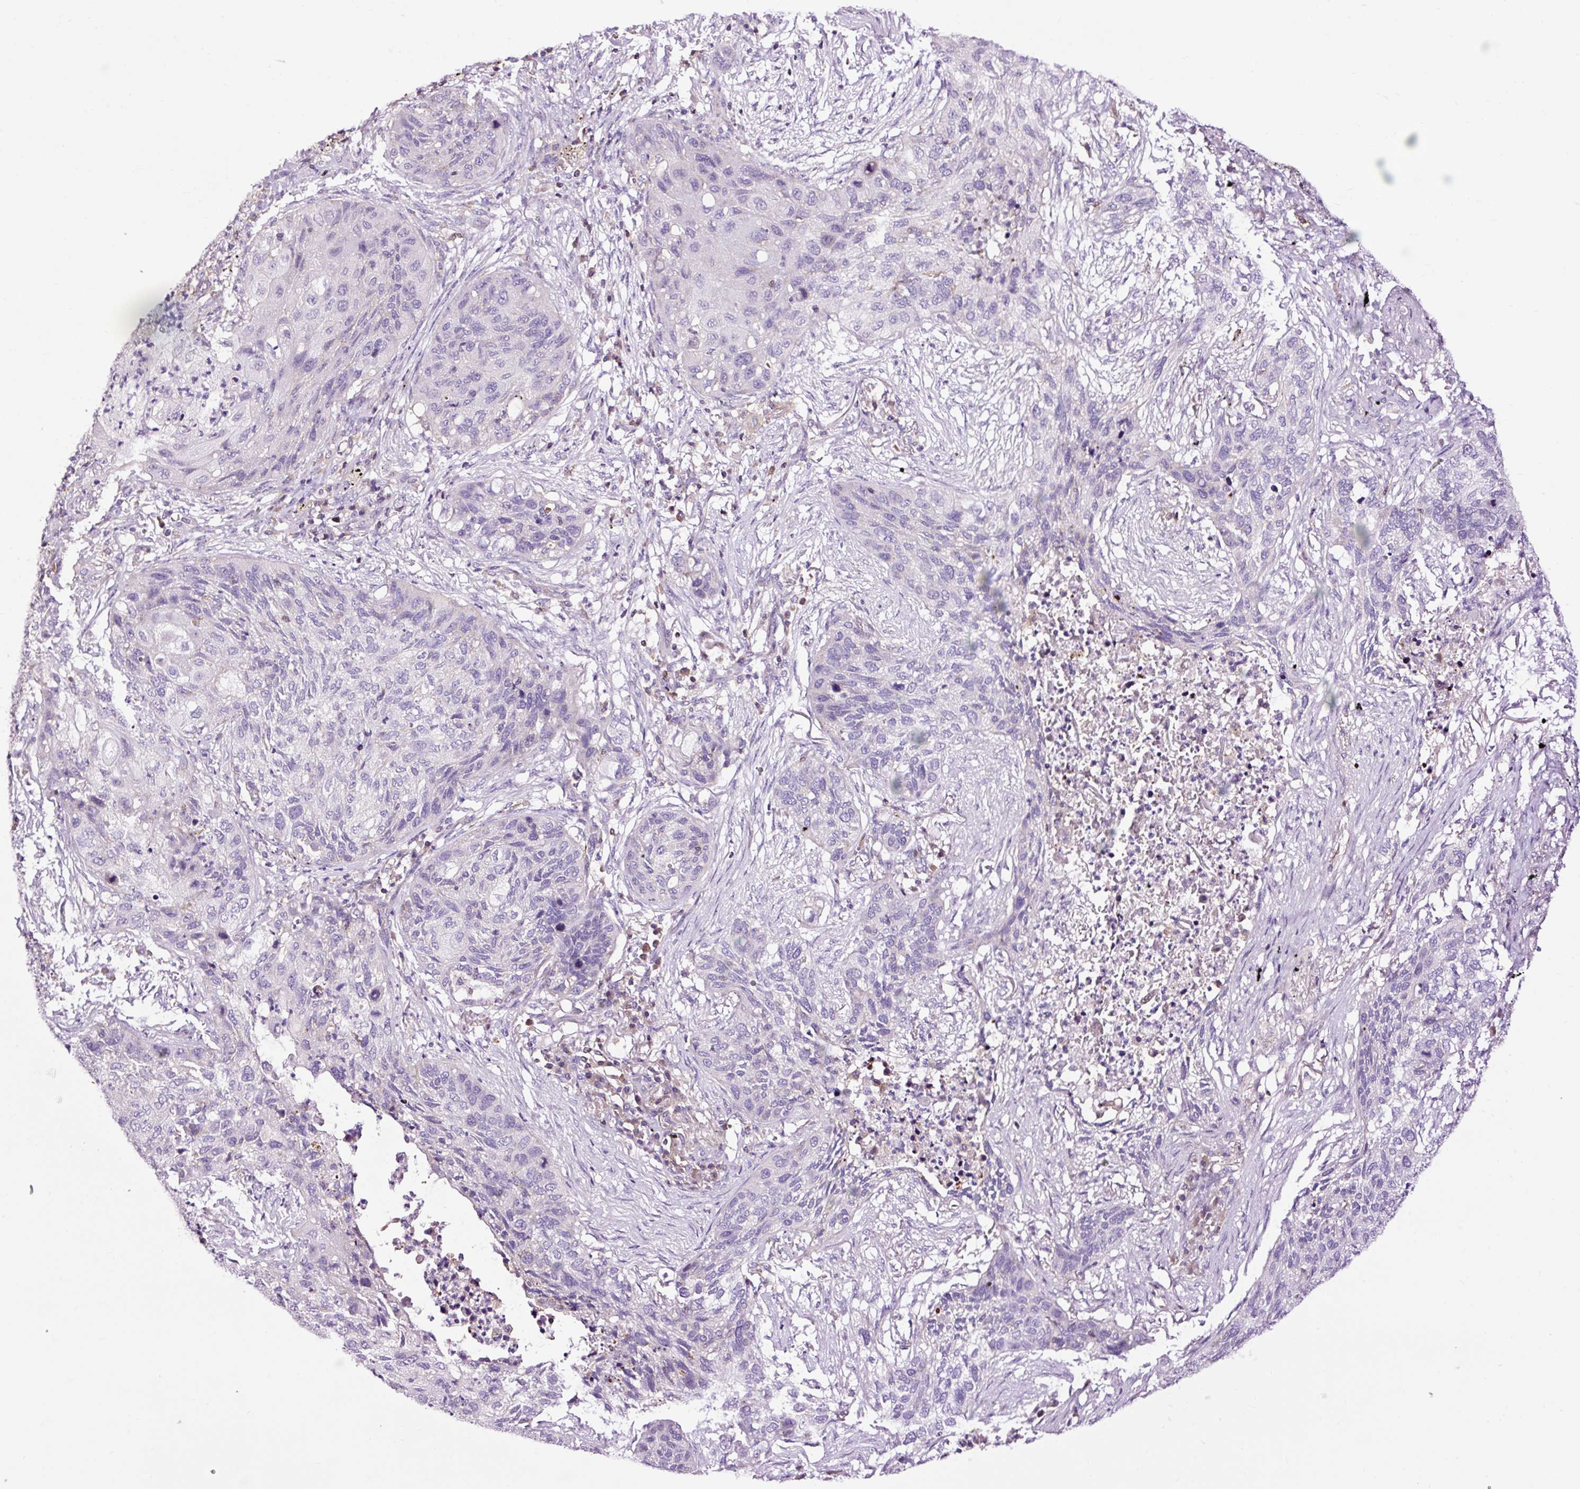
{"staining": {"intensity": "negative", "quantity": "none", "location": "none"}, "tissue": "lung cancer", "cell_type": "Tumor cells", "image_type": "cancer", "snomed": [{"axis": "morphology", "description": "Squamous cell carcinoma, NOS"}, {"axis": "topography", "description": "Lung"}], "caption": "Lung cancer (squamous cell carcinoma) was stained to show a protein in brown. There is no significant positivity in tumor cells.", "gene": "CD83", "patient": {"sex": "female", "age": 63}}